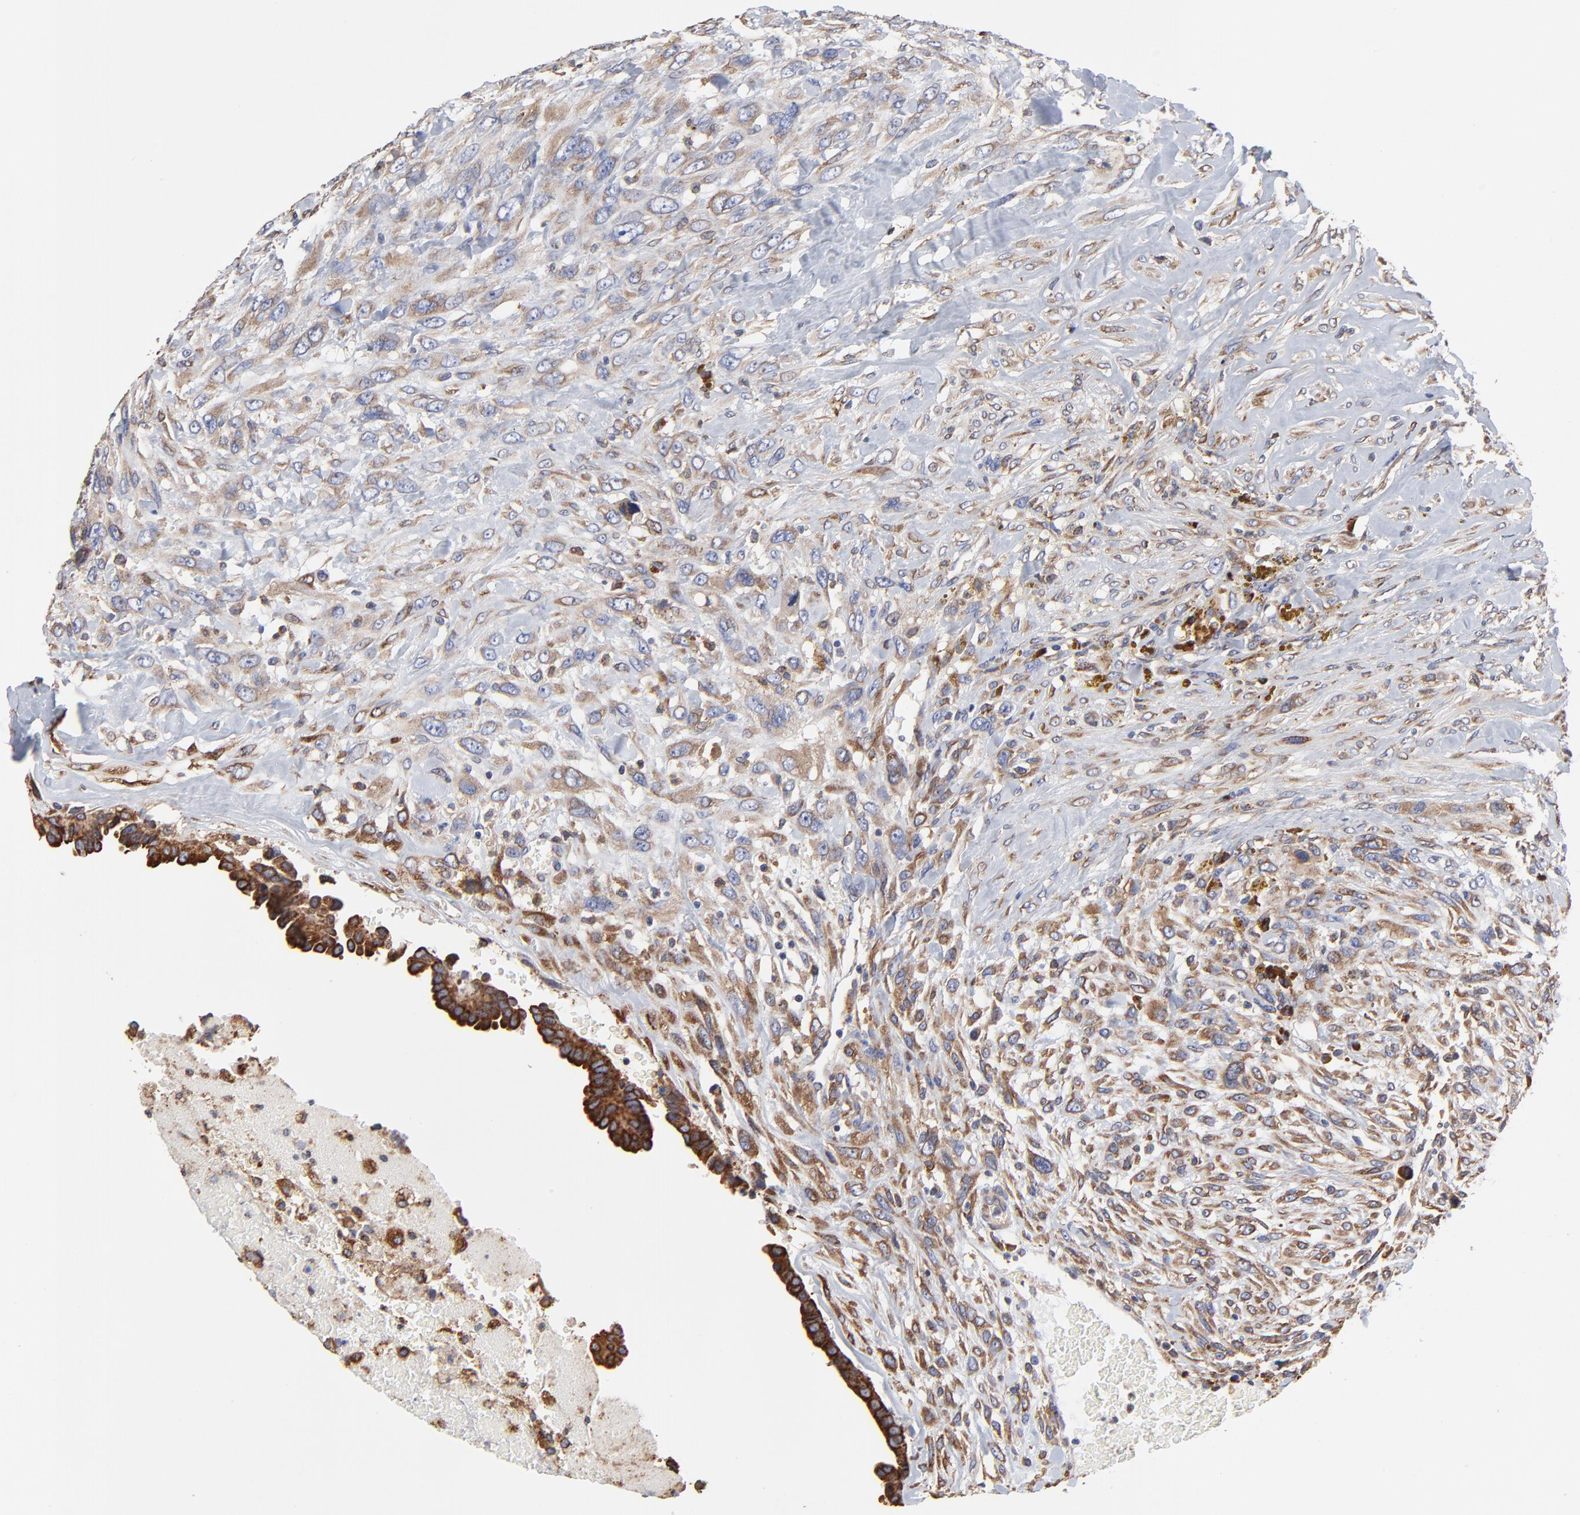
{"staining": {"intensity": "weak", "quantity": ">75%", "location": "cytoplasmic/membranous"}, "tissue": "breast cancer", "cell_type": "Tumor cells", "image_type": "cancer", "snomed": [{"axis": "morphology", "description": "Neoplasm, malignant, NOS"}, {"axis": "topography", "description": "Breast"}], "caption": "There is low levels of weak cytoplasmic/membranous staining in tumor cells of breast cancer, as demonstrated by immunohistochemical staining (brown color).", "gene": "LMAN1", "patient": {"sex": "female", "age": 50}}